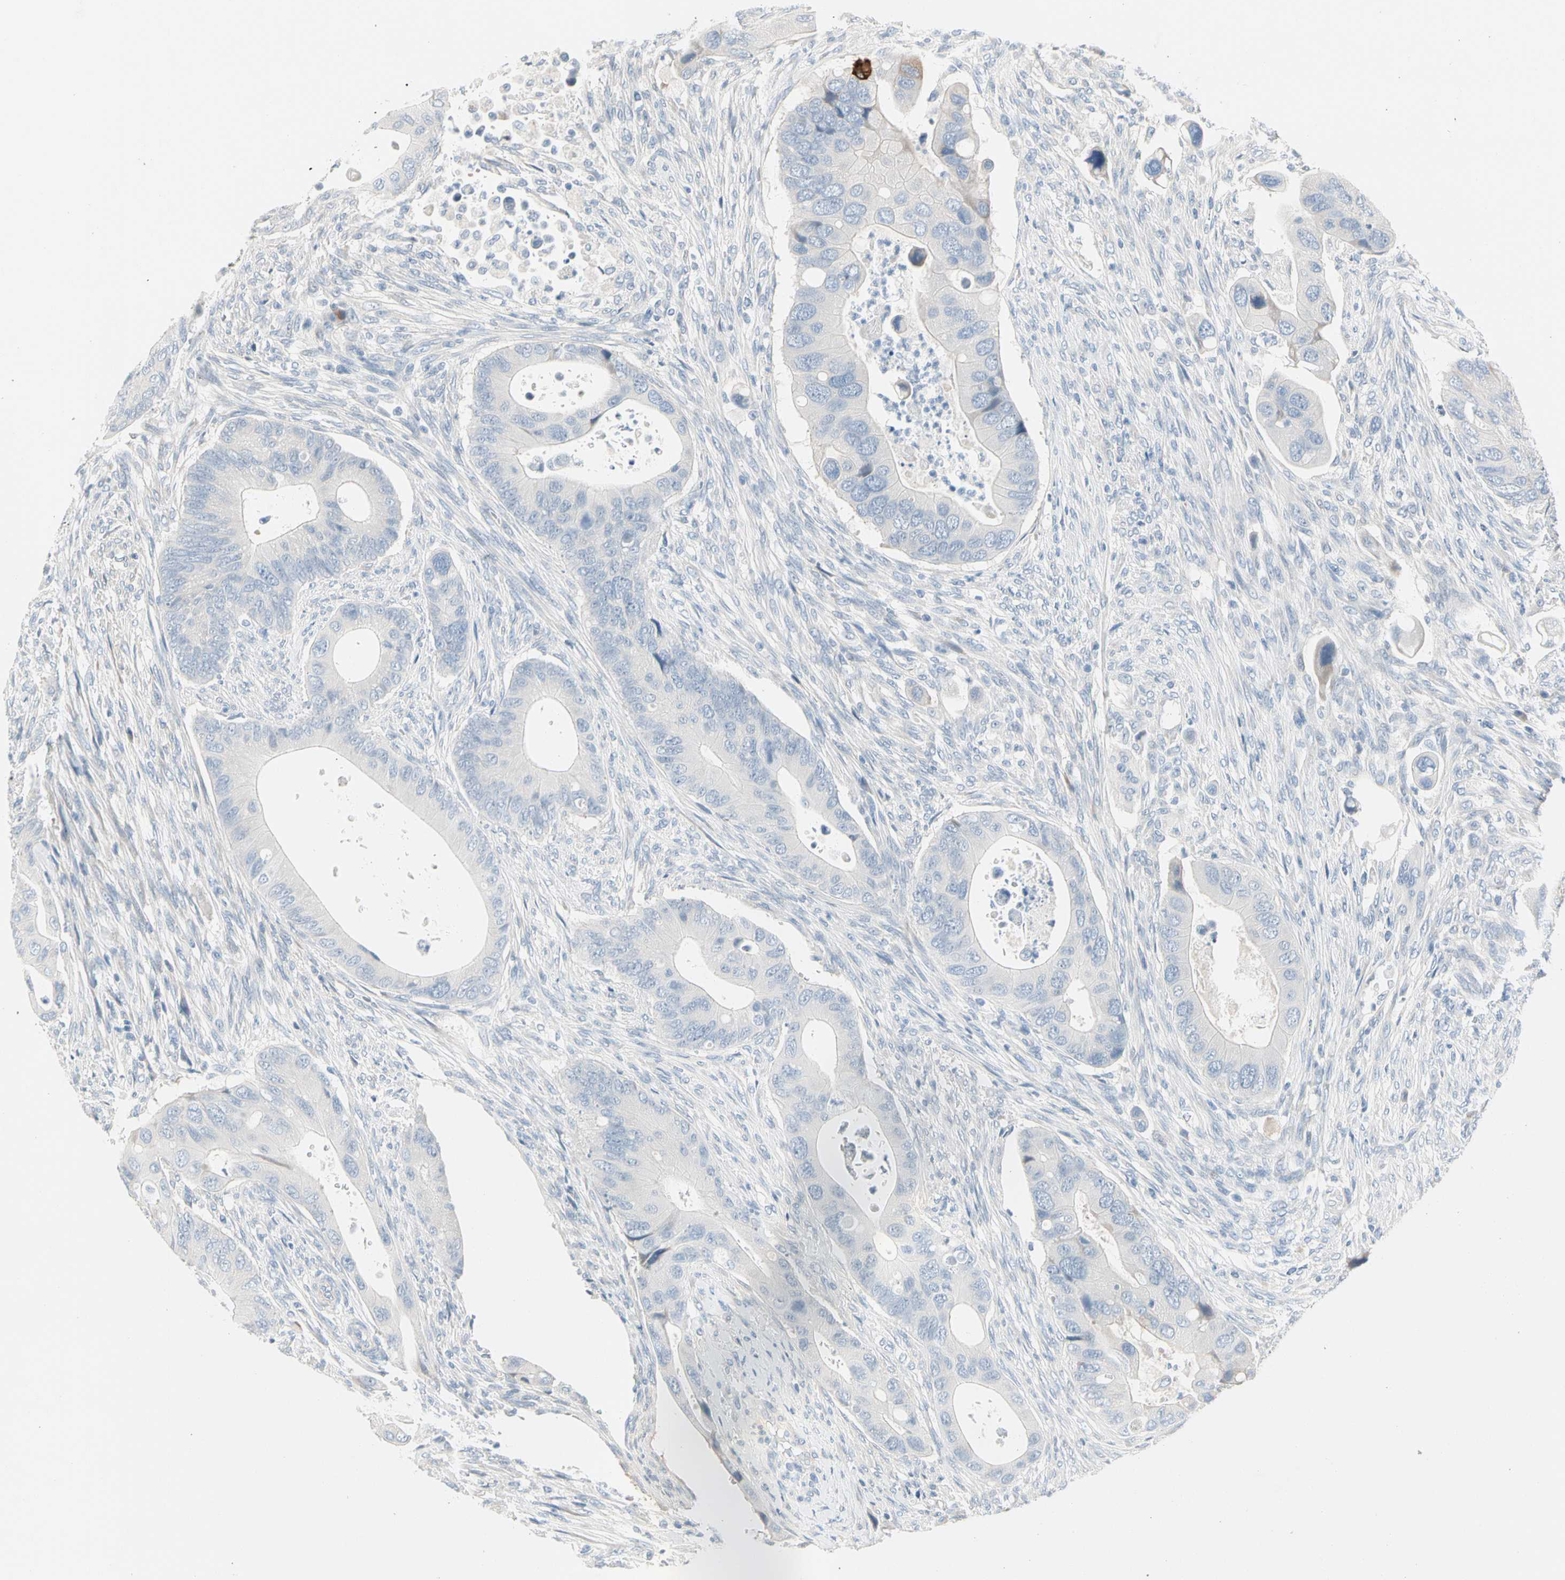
{"staining": {"intensity": "negative", "quantity": "none", "location": "none"}, "tissue": "colorectal cancer", "cell_type": "Tumor cells", "image_type": "cancer", "snomed": [{"axis": "morphology", "description": "Adenocarcinoma, NOS"}, {"axis": "topography", "description": "Rectum"}], "caption": "DAB (3,3'-diaminobenzidine) immunohistochemical staining of human colorectal cancer demonstrates no significant staining in tumor cells.", "gene": "STK40", "patient": {"sex": "female", "age": 57}}